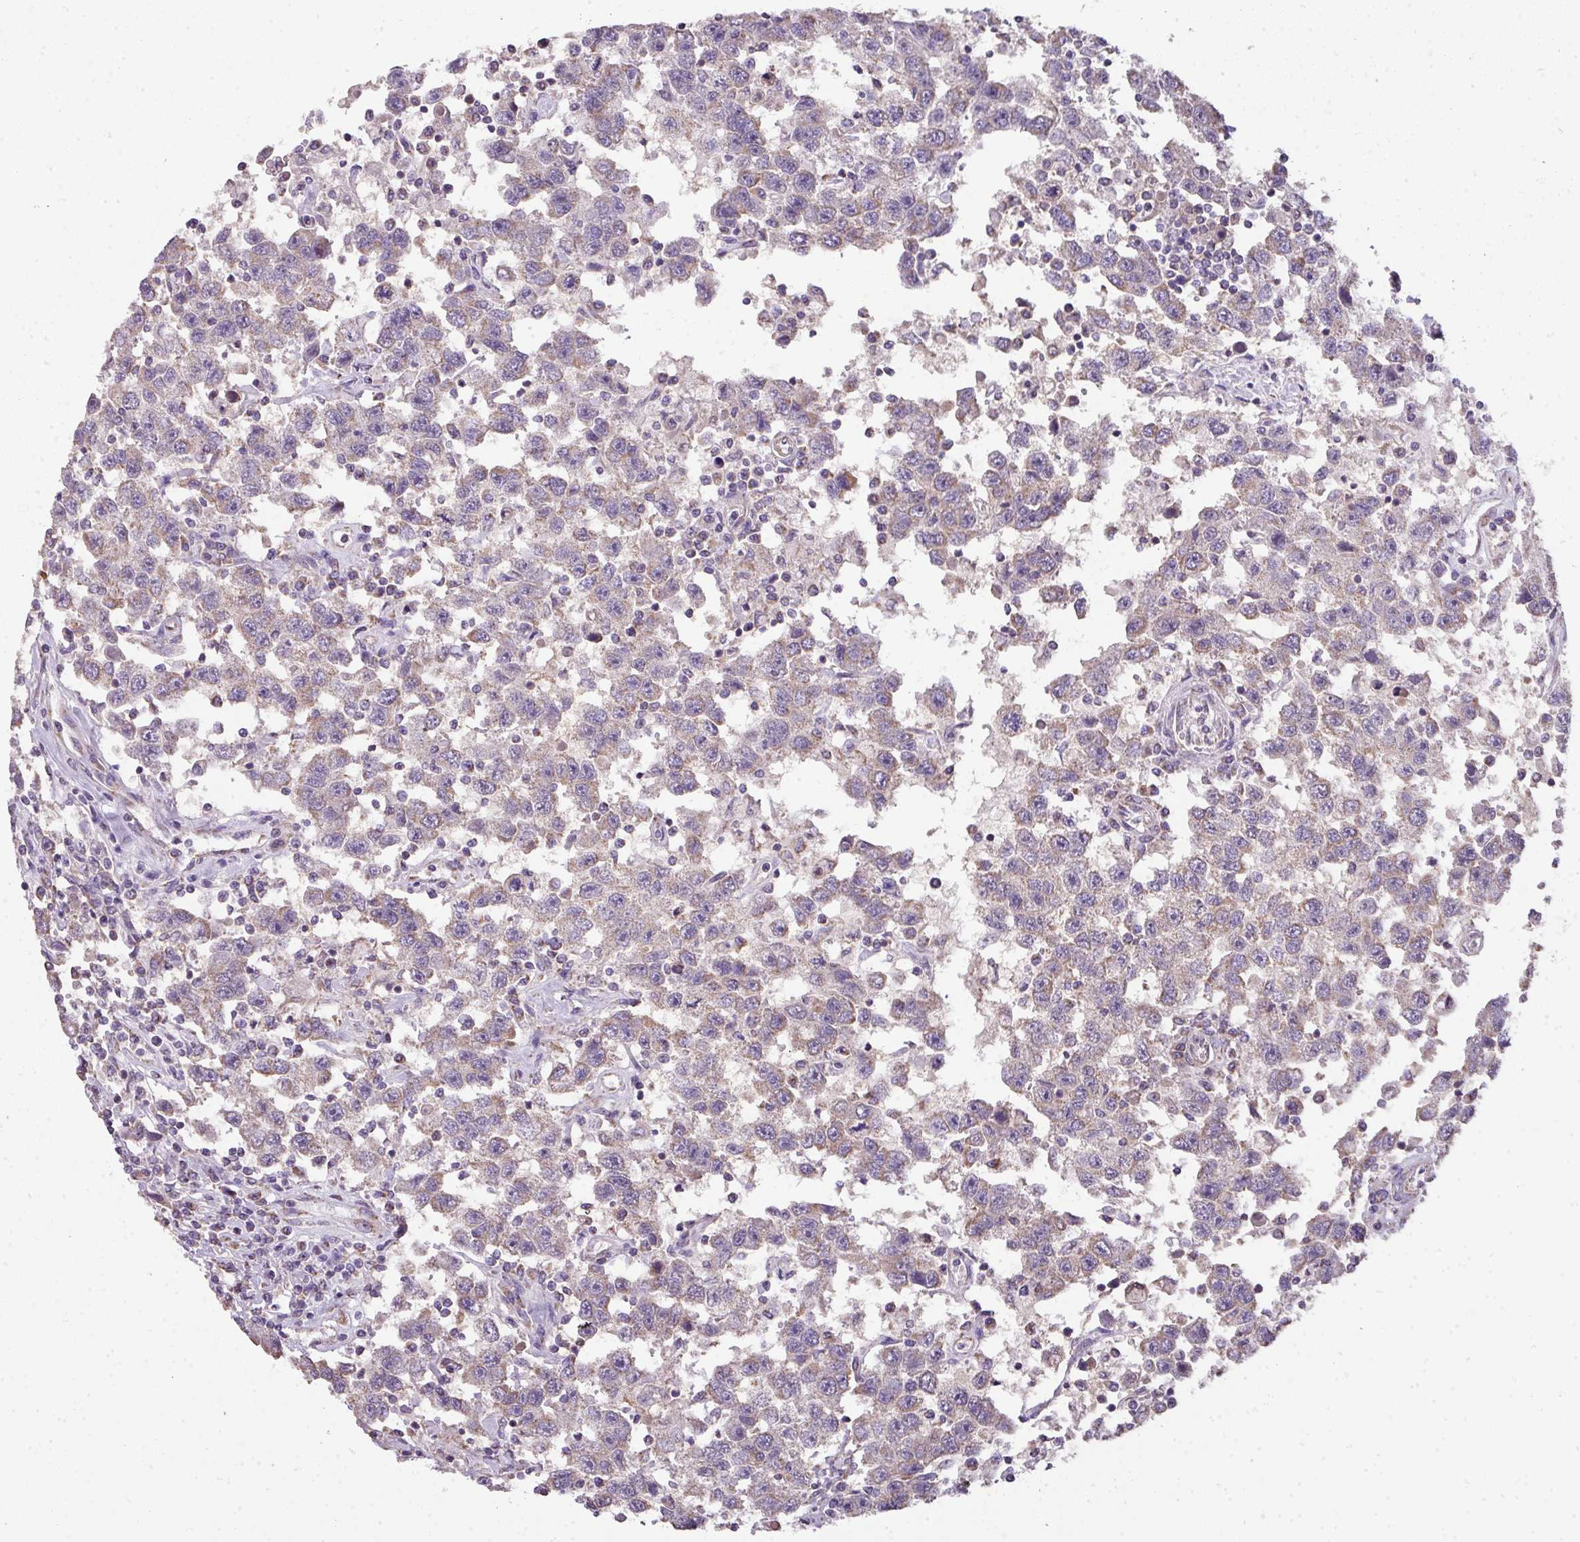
{"staining": {"intensity": "weak", "quantity": "25%-75%", "location": "cytoplasmic/membranous"}, "tissue": "testis cancer", "cell_type": "Tumor cells", "image_type": "cancer", "snomed": [{"axis": "morphology", "description": "Seminoma, NOS"}, {"axis": "topography", "description": "Testis"}], "caption": "DAB immunohistochemical staining of human testis cancer exhibits weak cytoplasmic/membranous protein positivity in approximately 25%-75% of tumor cells. The staining is performed using DAB brown chromogen to label protein expression. The nuclei are counter-stained blue using hematoxylin.", "gene": "PALS2", "patient": {"sex": "male", "age": 41}}